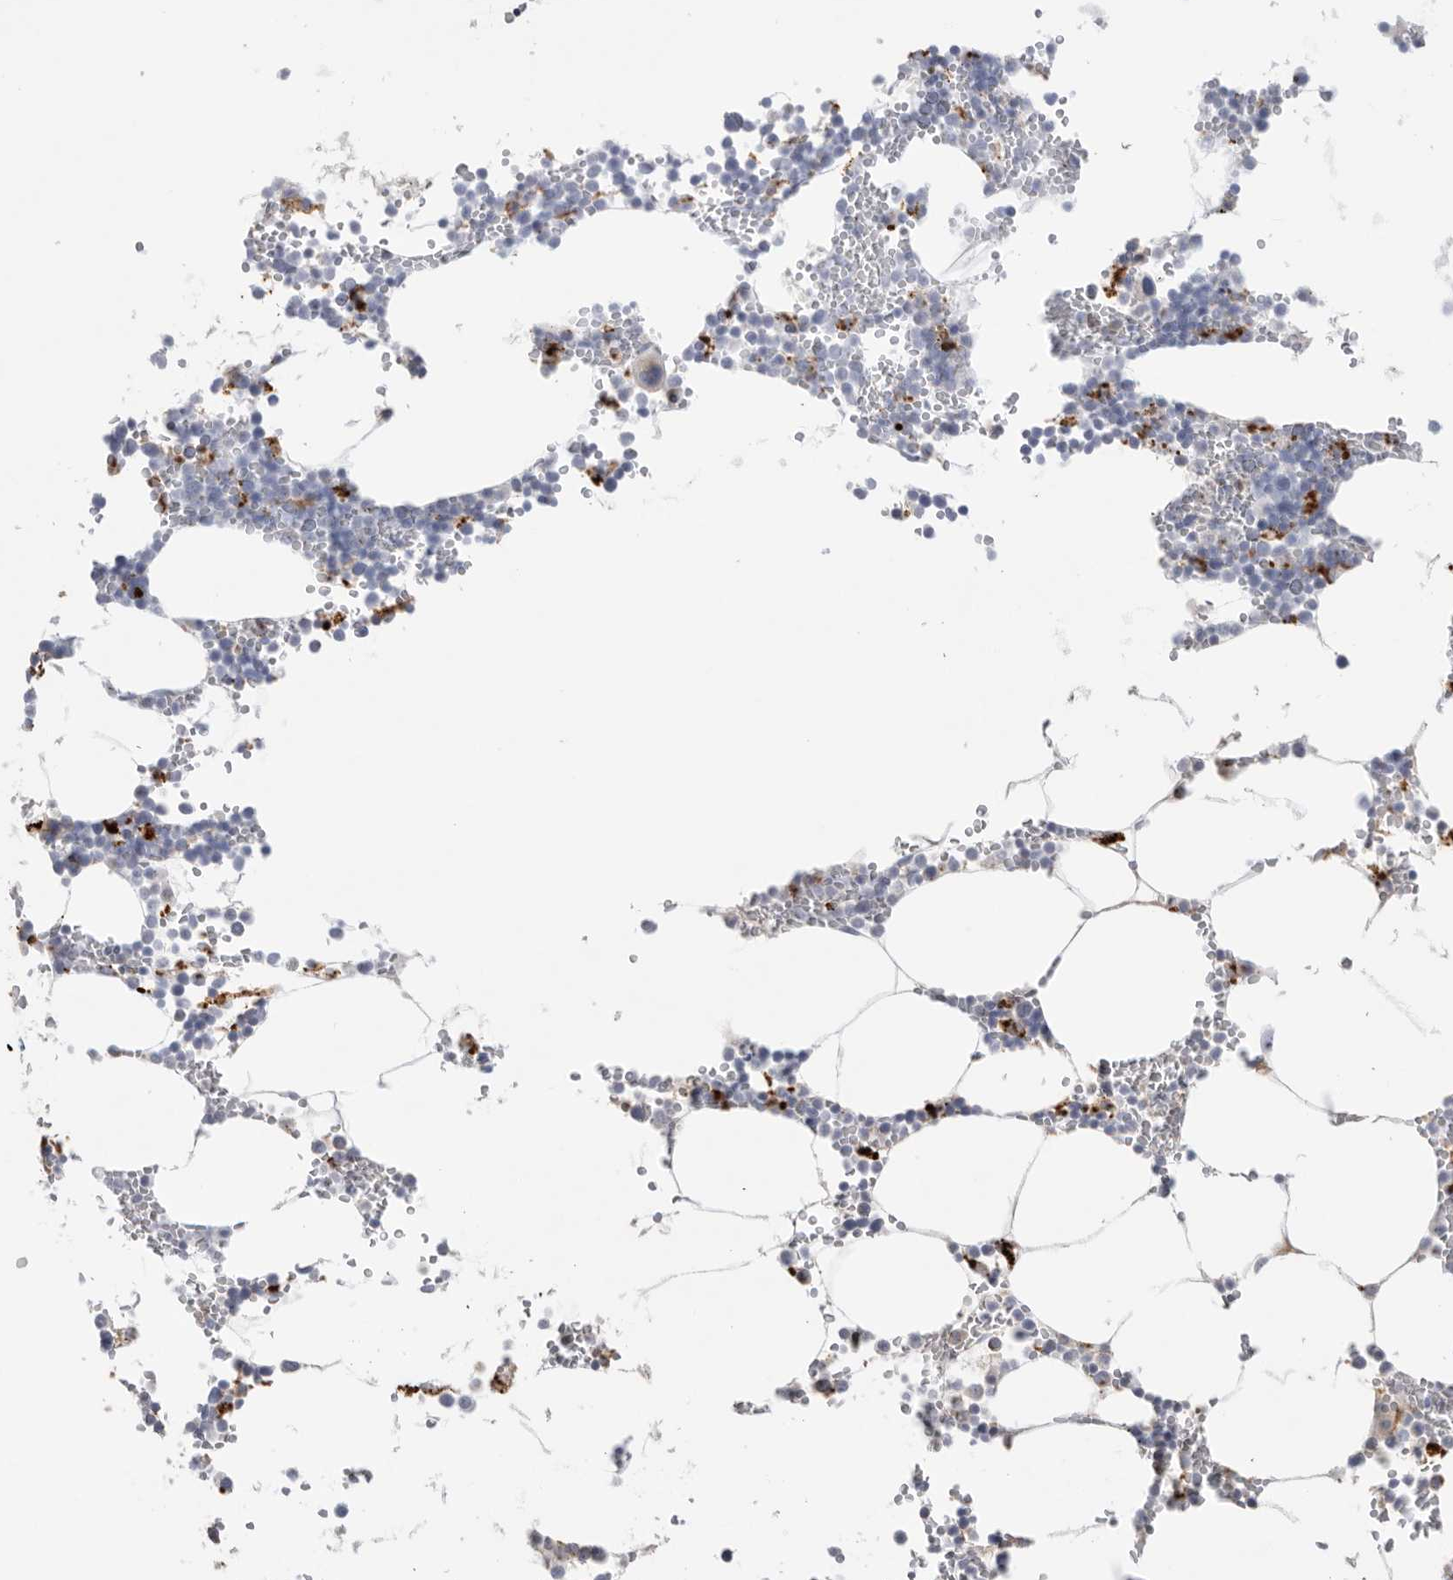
{"staining": {"intensity": "strong", "quantity": "<25%", "location": "cytoplasmic/membranous"}, "tissue": "bone marrow", "cell_type": "Hematopoietic cells", "image_type": "normal", "snomed": [{"axis": "morphology", "description": "Normal tissue, NOS"}, {"axis": "topography", "description": "Bone marrow"}], "caption": "Immunohistochemical staining of benign bone marrow displays strong cytoplasmic/membranous protein positivity in about <25% of hematopoietic cells.", "gene": "GGH", "patient": {"sex": "male", "age": 70}}